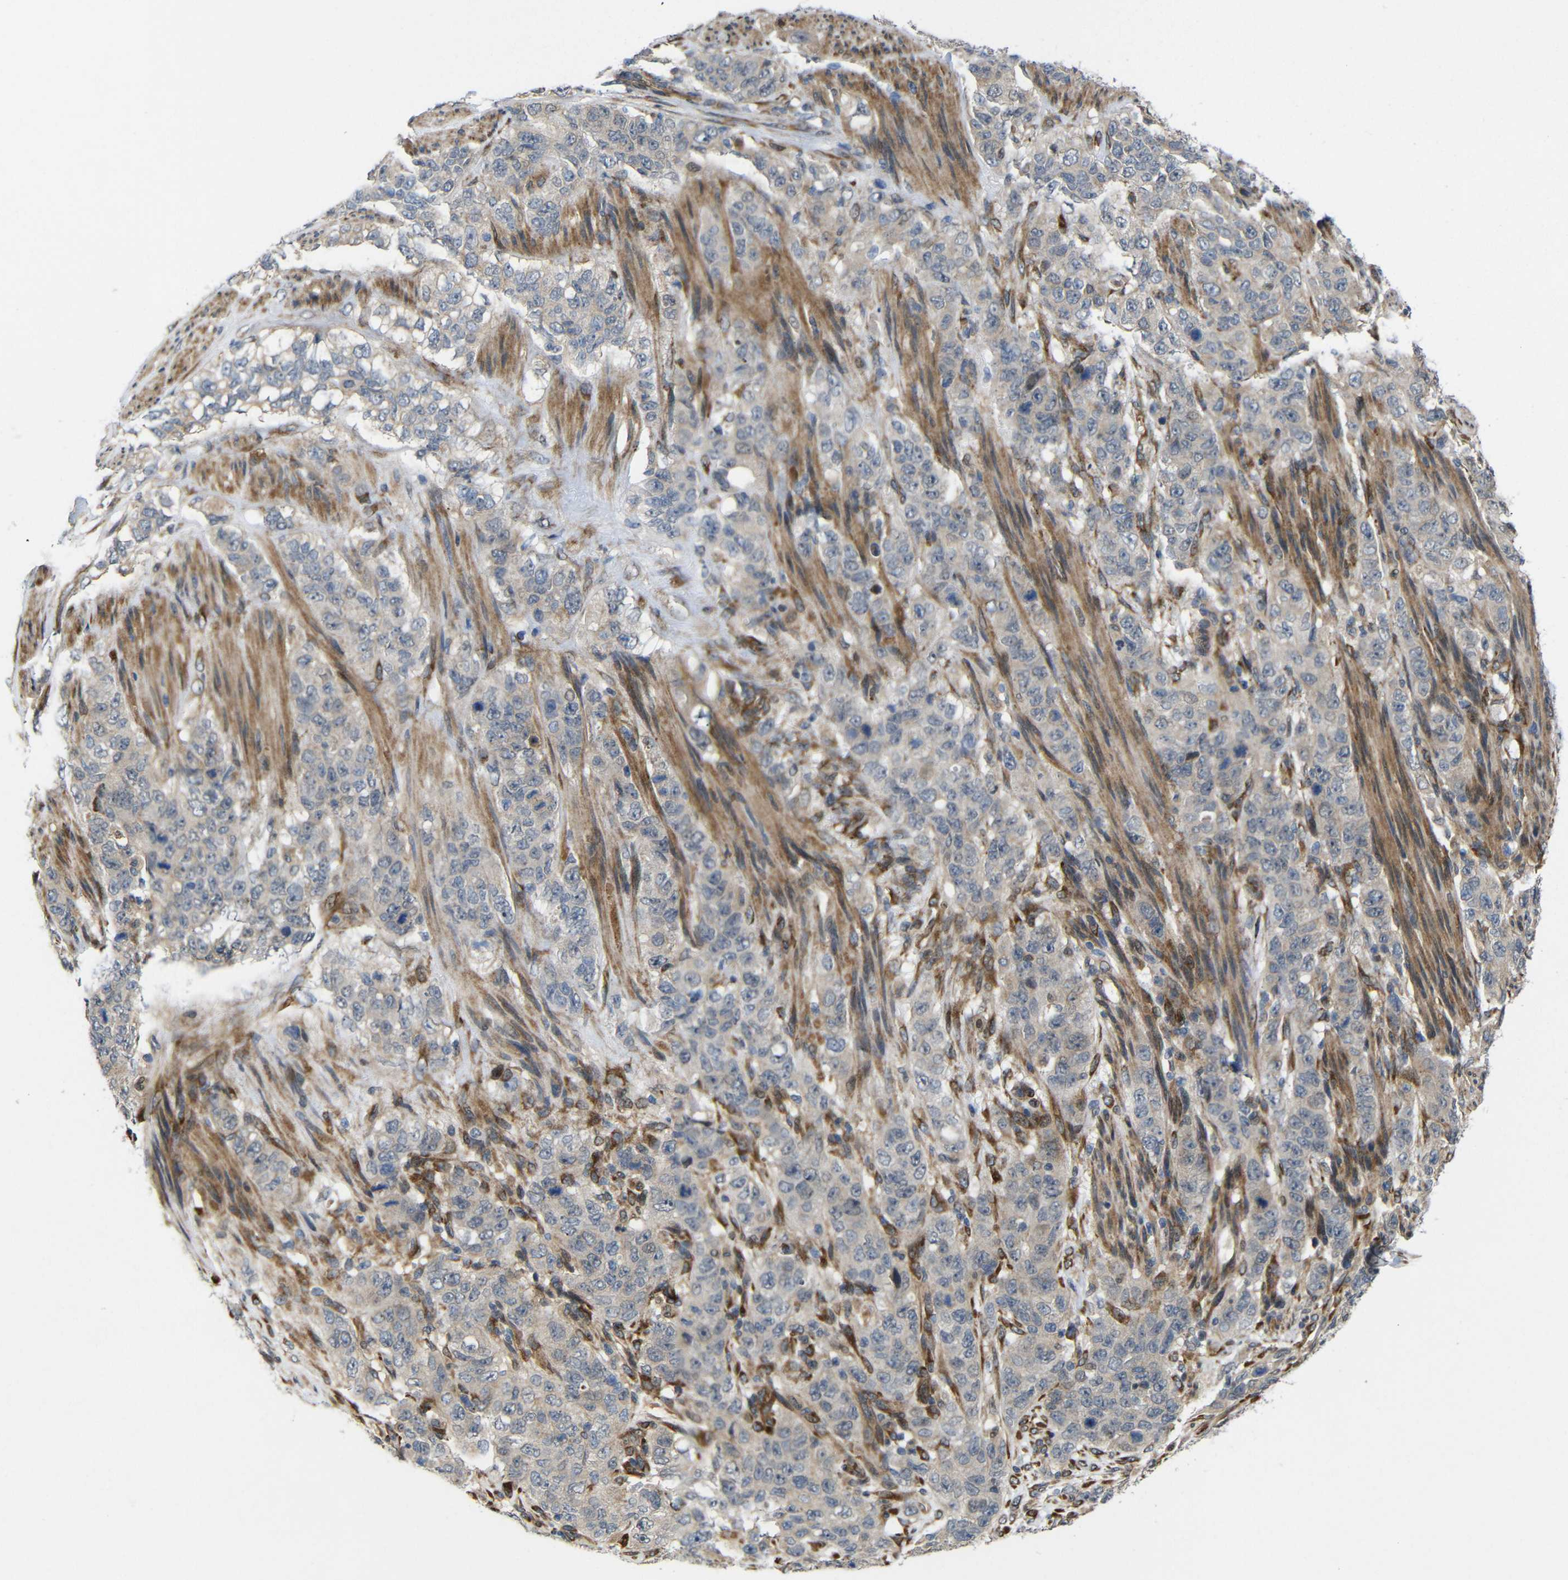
{"staining": {"intensity": "weak", "quantity": ">75%", "location": "cytoplasmic/membranous"}, "tissue": "stomach cancer", "cell_type": "Tumor cells", "image_type": "cancer", "snomed": [{"axis": "morphology", "description": "Adenocarcinoma, NOS"}, {"axis": "topography", "description": "Stomach"}], "caption": "Protein staining of stomach cancer (adenocarcinoma) tissue exhibits weak cytoplasmic/membranous expression in approximately >75% of tumor cells. (DAB = brown stain, brightfield microscopy at high magnification).", "gene": "P3H2", "patient": {"sex": "male", "age": 48}}